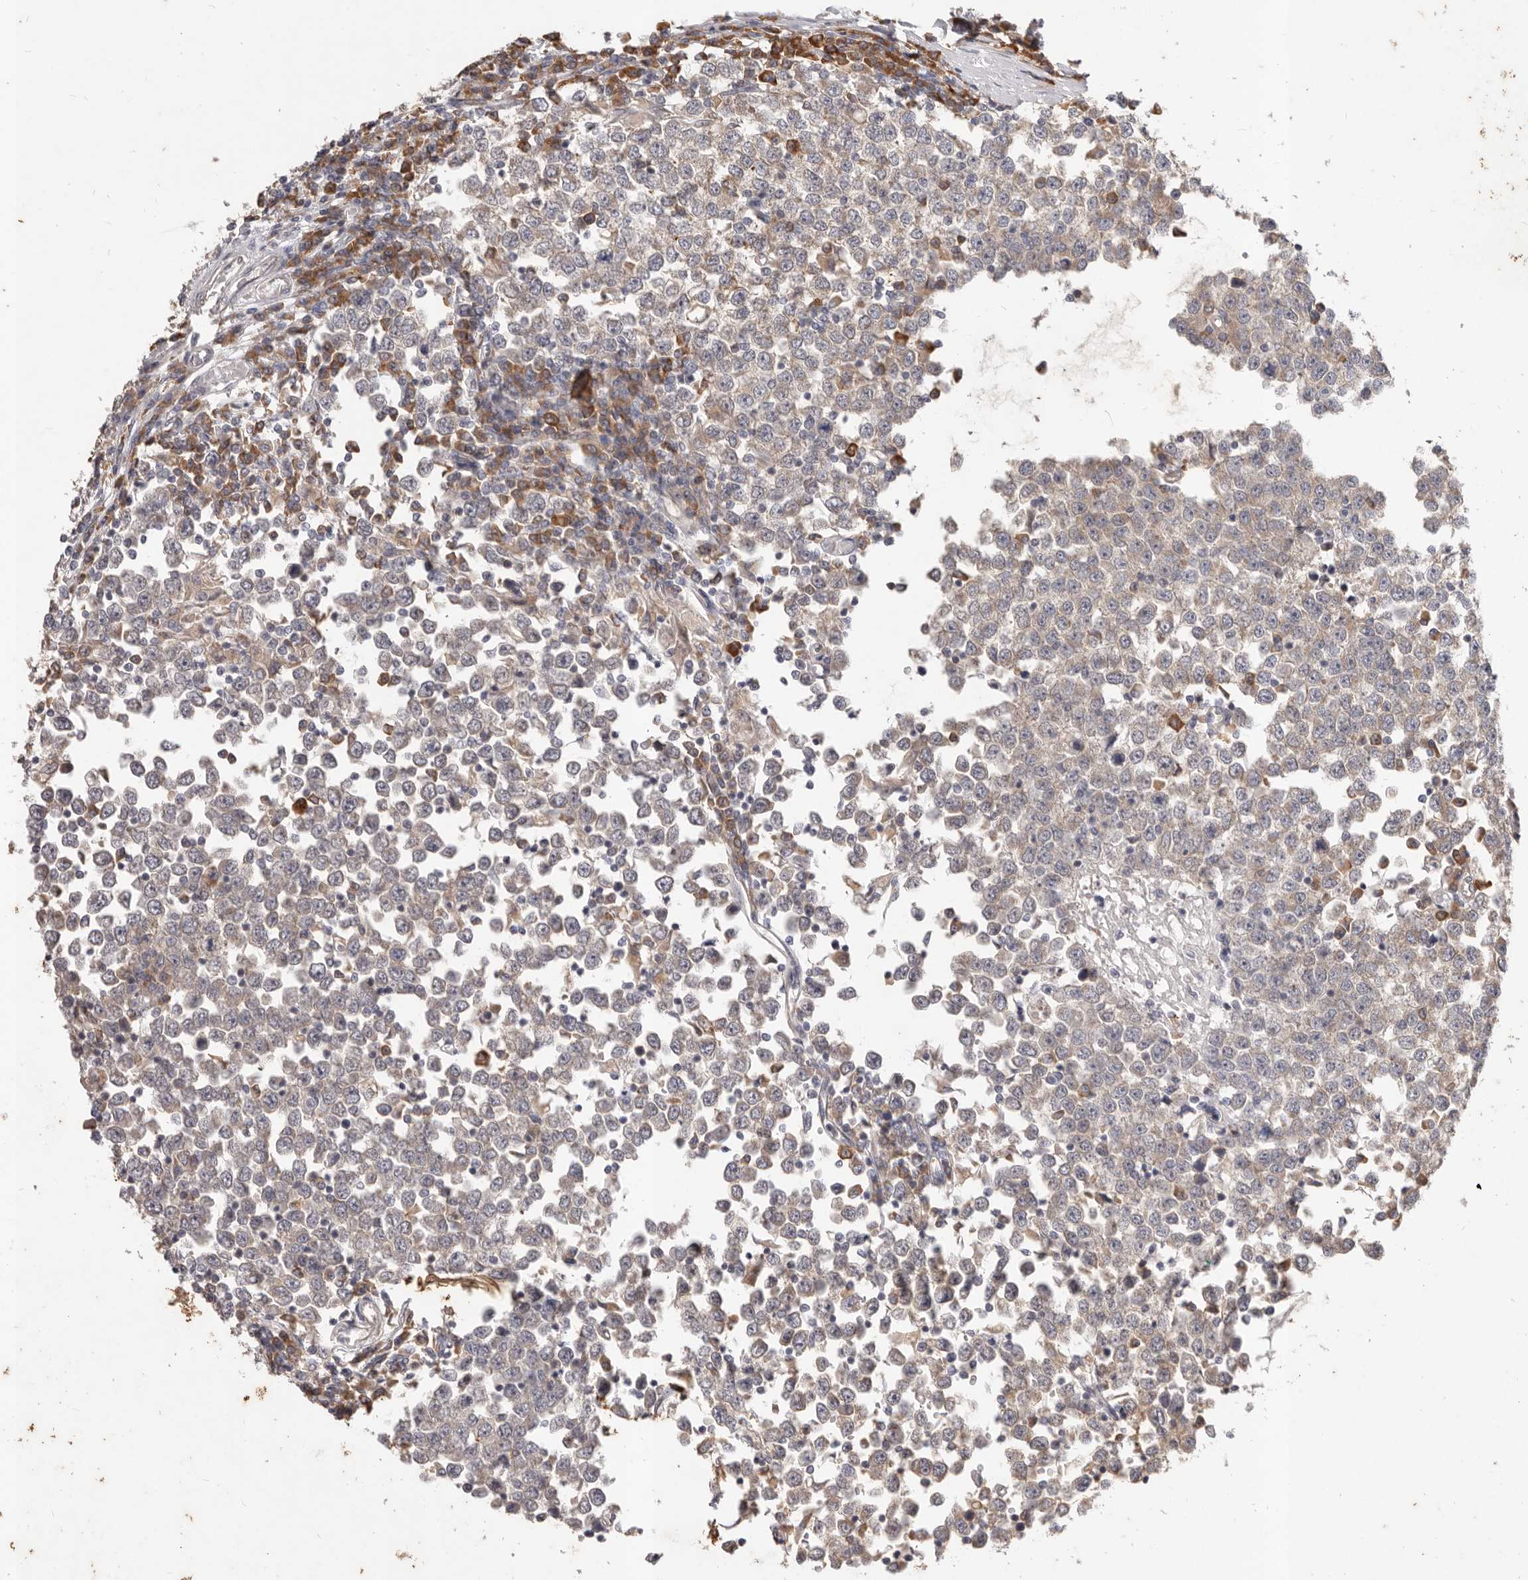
{"staining": {"intensity": "weak", "quantity": "<25%", "location": "cytoplasmic/membranous"}, "tissue": "testis cancer", "cell_type": "Tumor cells", "image_type": "cancer", "snomed": [{"axis": "morphology", "description": "Seminoma, NOS"}, {"axis": "topography", "description": "Testis"}], "caption": "Testis seminoma was stained to show a protein in brown. There is no significant positivity in tumor cells. (DAB (3,3'-diaminobenzidine) immunohistochemistry (IHC) visualized using brightfield microscopy, high magnification).", "gene": "WDR77", "patient": {"sex": "male", "age": 65}}